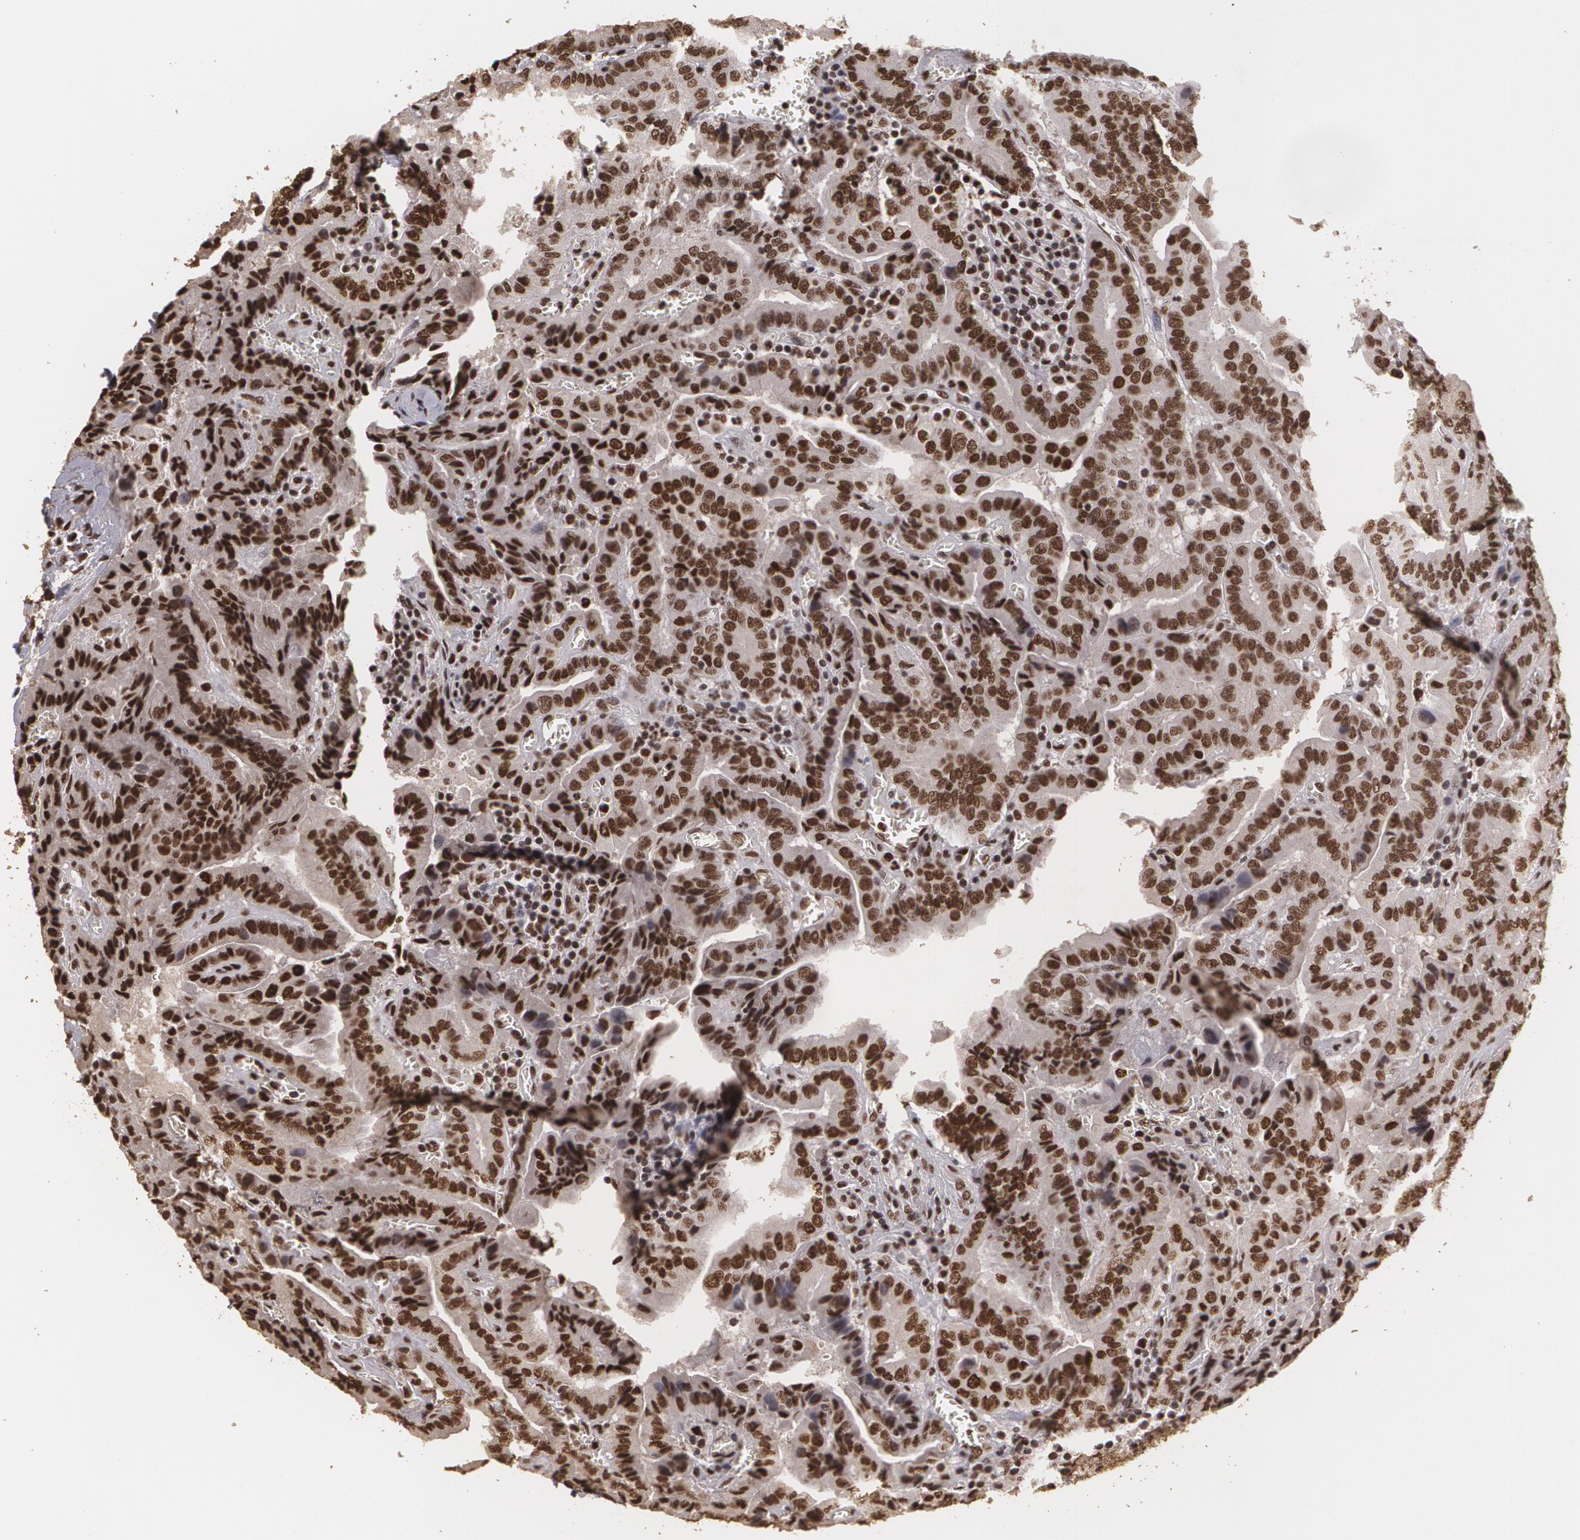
{"staining": {"intensity": "strong", "quantity": ">75%", "location": "nuclear"}, "tissue": "thyroid cancer", "cell_type": "Tumor cells", "image_type": "cancer", "snomed": [{"axis": "morphology", "description": "Papillary adenocarcinoma, NOS"}, {"axis": "topography", "description": "Thyroid gland"}], "caption": "Strong nuclear positivity is present in about >75% of tumor cells in thyroid cancer (papillary adenocarcinoma). Nuclei are stained in blue.", "gene": "RCOR1", "patient": {"sex": "female", "age": 71}}